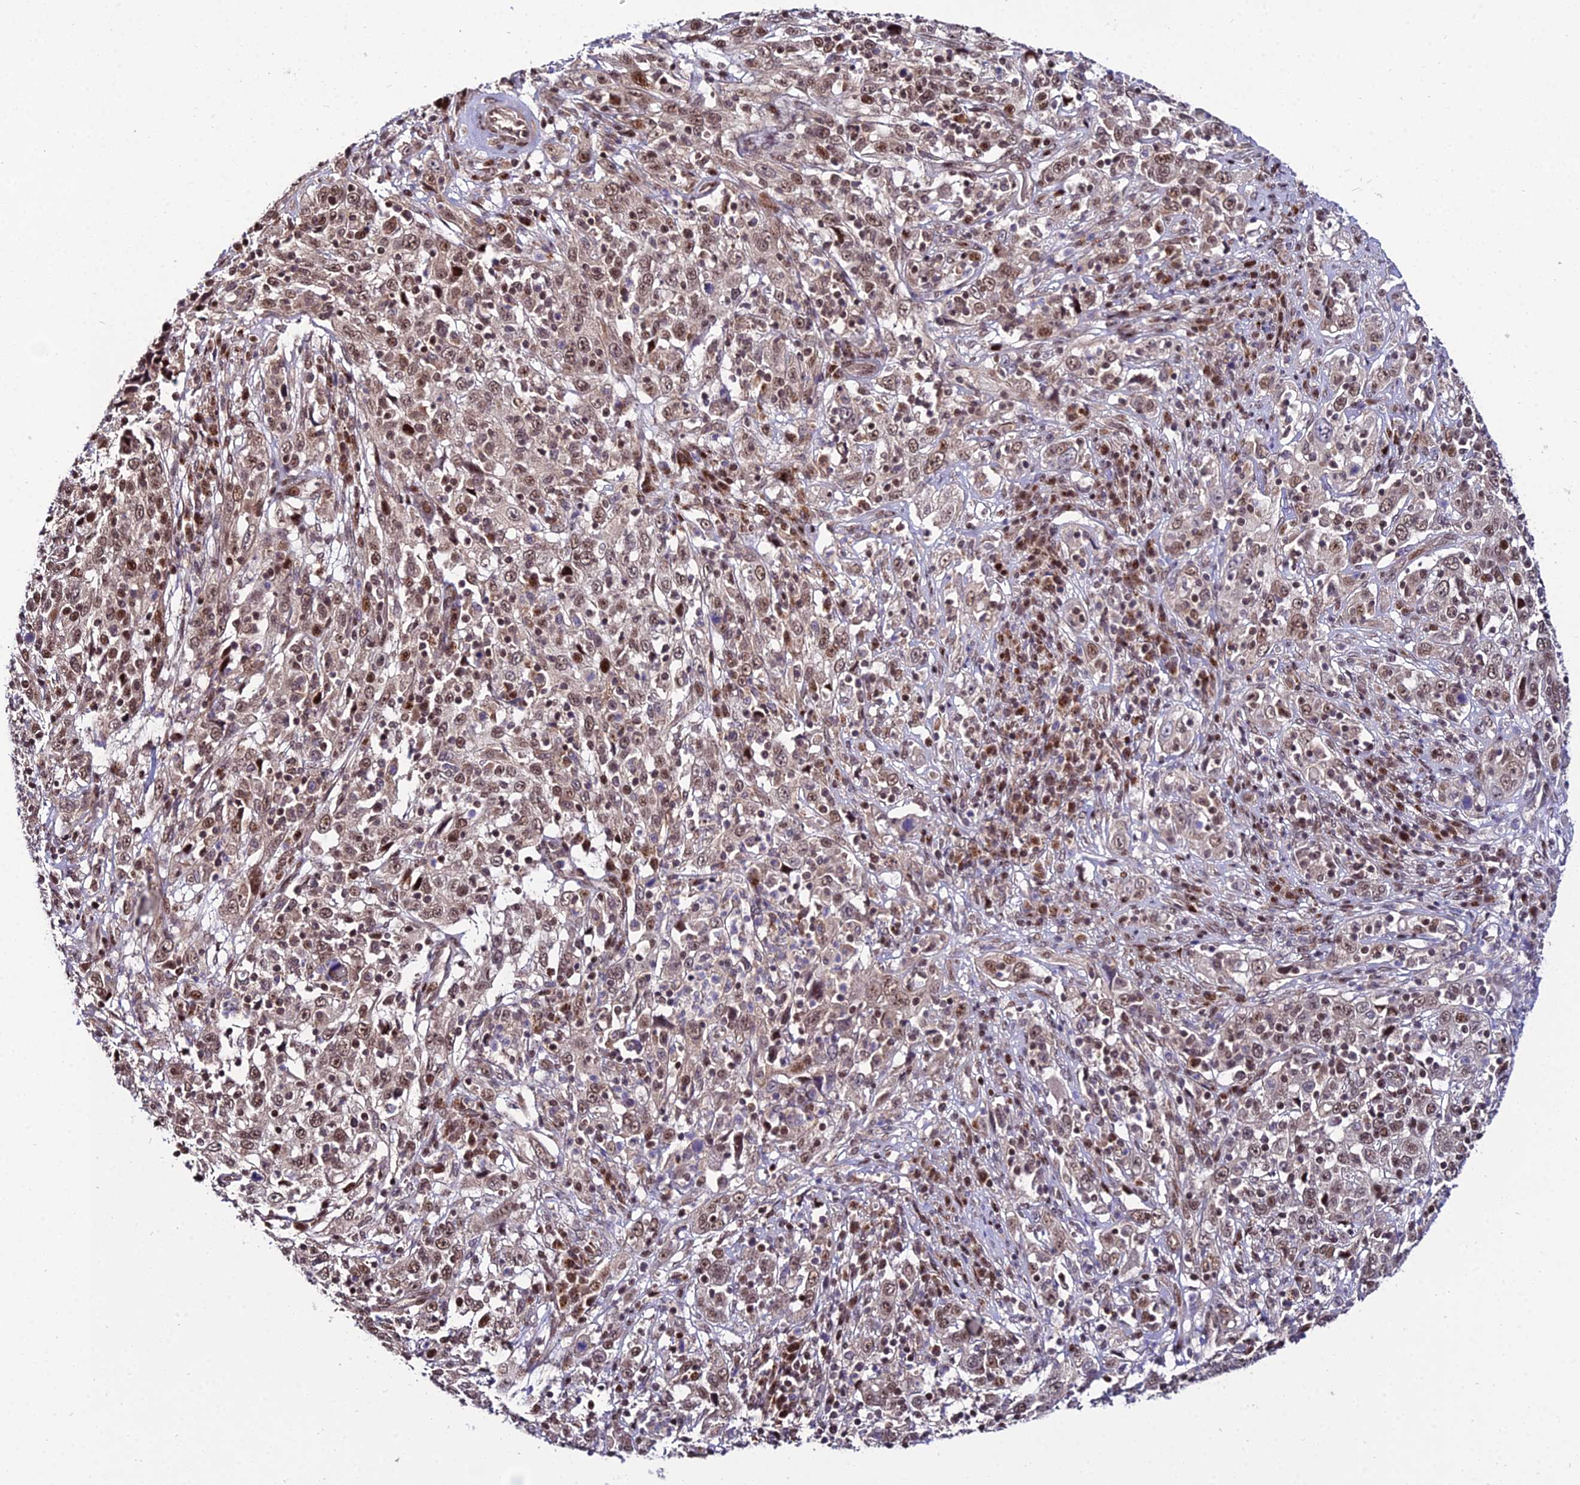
{"staining": {"intensity": "moderate", "quantity": ">75%", "location": "nuclear"}, "tissue": "cervical cancer", "cell_type": "Tumor cells", "image_type": "cancer", "snomed": [{"axis": "morphology", "description": "Squamous cell carcinoma, NOS"}, {"axis": "topography", "description": "Cervix"}], "caption": "About >75% of tumor cells in human cervical cancer reveal moderate nuclear protein positivity as visualized by brown immunohistochemical staining.", "gene": "CIB3", "patient": {"sex": "female", "age": 46}}